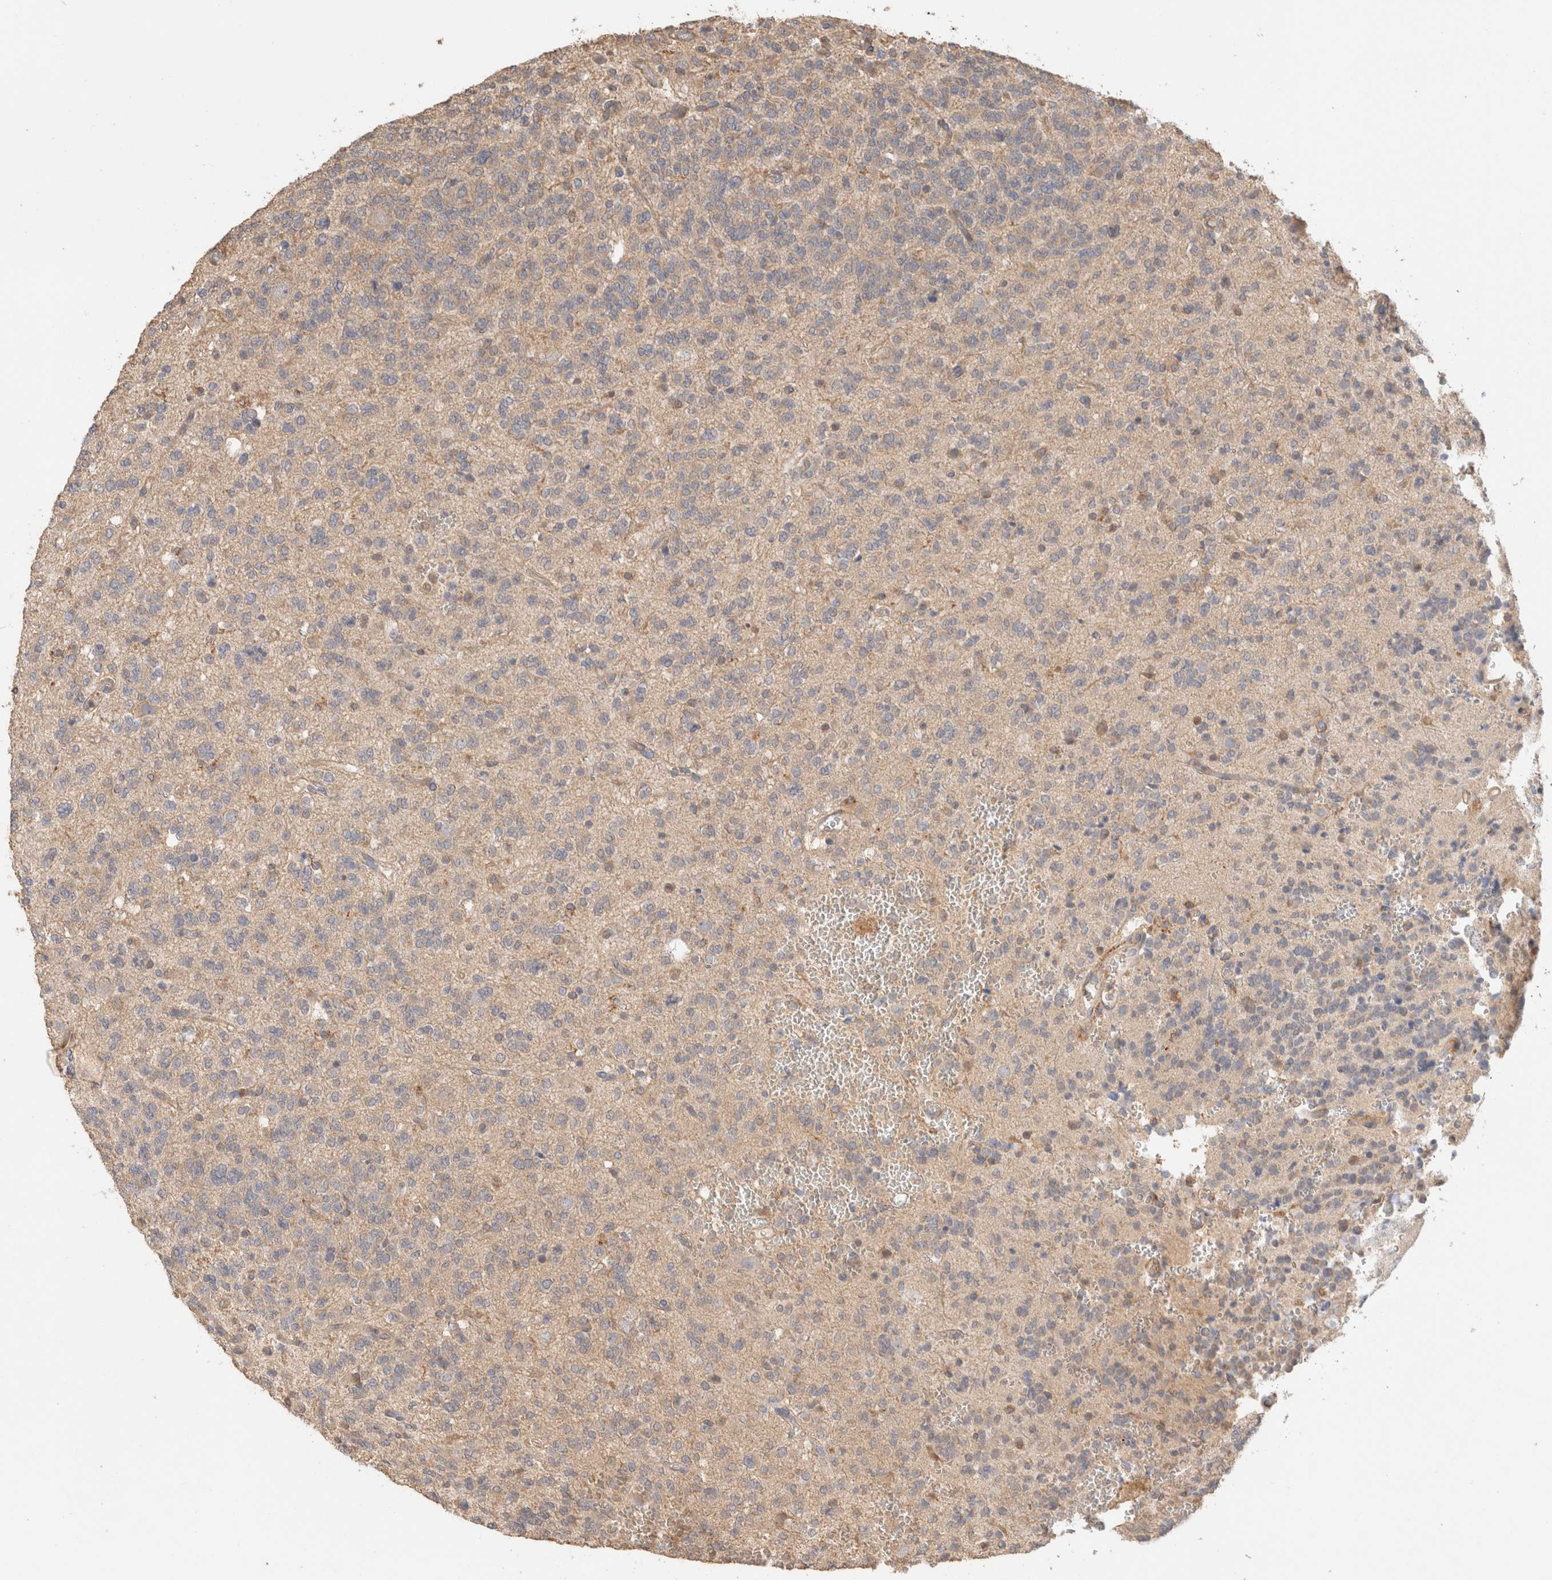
{"staining": {"intensity": "weak", "quantity": "<25%", "location": "cytoplasmic/membranous"}, "tissue": "glioma", "cell_type": "Tumor cells", "image_type": "cancer", "snomed": [{"axis": "morphology", "description": "Glioma, malignant, Low grade"}, {"axis": "topography", "description": "Brain"}], "caption": "Immunohistochemistry of human malignant low-grade glioma exhibits no staining in tumor cells.", "gene": "CFAP418", "patient": {"sex": "male", "age": 38}}